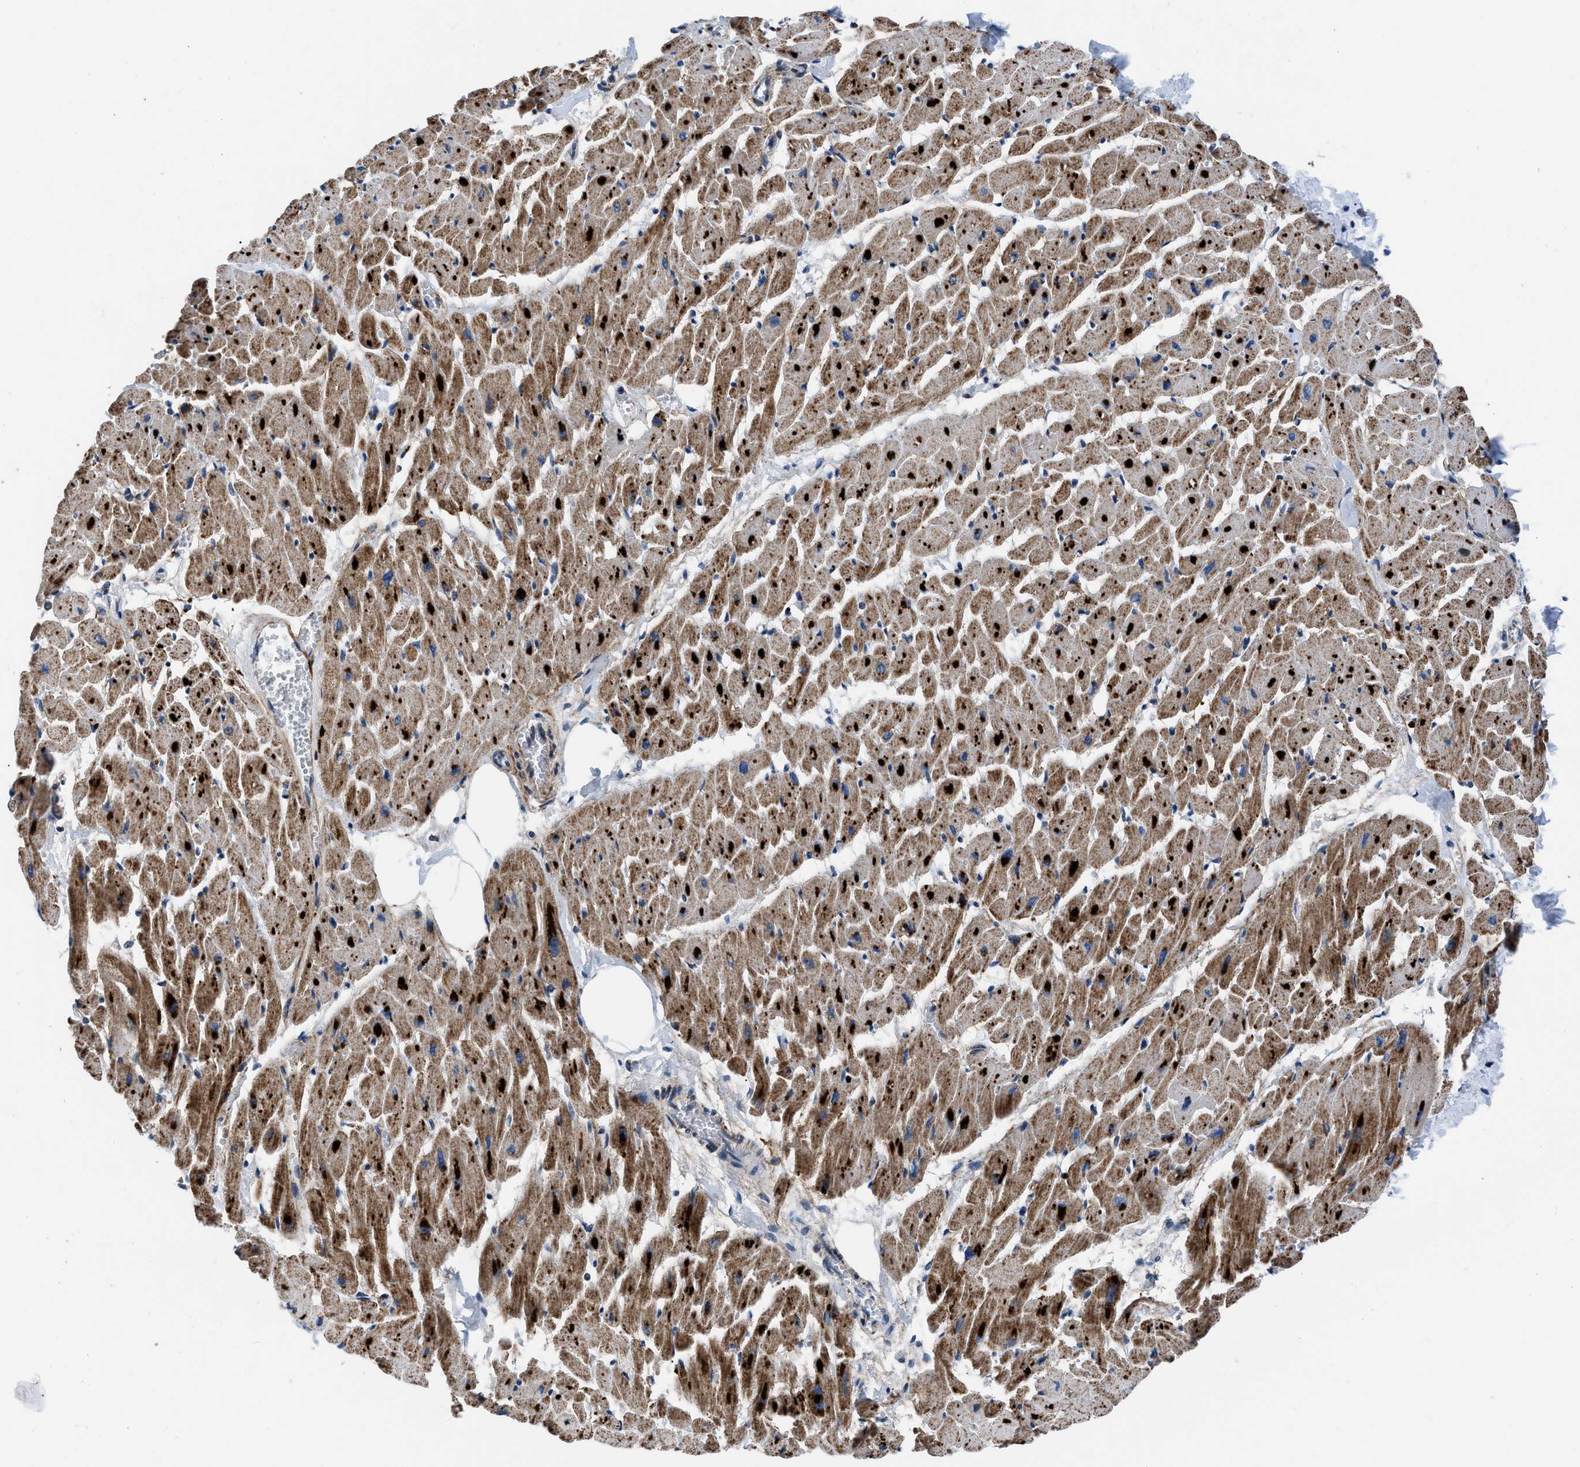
{"staining": {"intensity": "strong", "quantity": ">75%", "location": "cytoplasmic/membranous"}, "tissue": "heart muscle", "cell_type": "Cardiomyocytes", "image_type": "normal", "snomed": [{"axis": "morphology", "description": "Normal tissue, NOS"}, {"axis": "topography", "description": "Heart"}], "caption": "This micrograph reveals immunohistochemistry (IHC) staining of normal heart muscle, with high strong cytoplasmic/membranous staining in about >75% of cardiomyocytes.", "gene": "LMO2", "patient": {"sex": "female", "age": 19}}